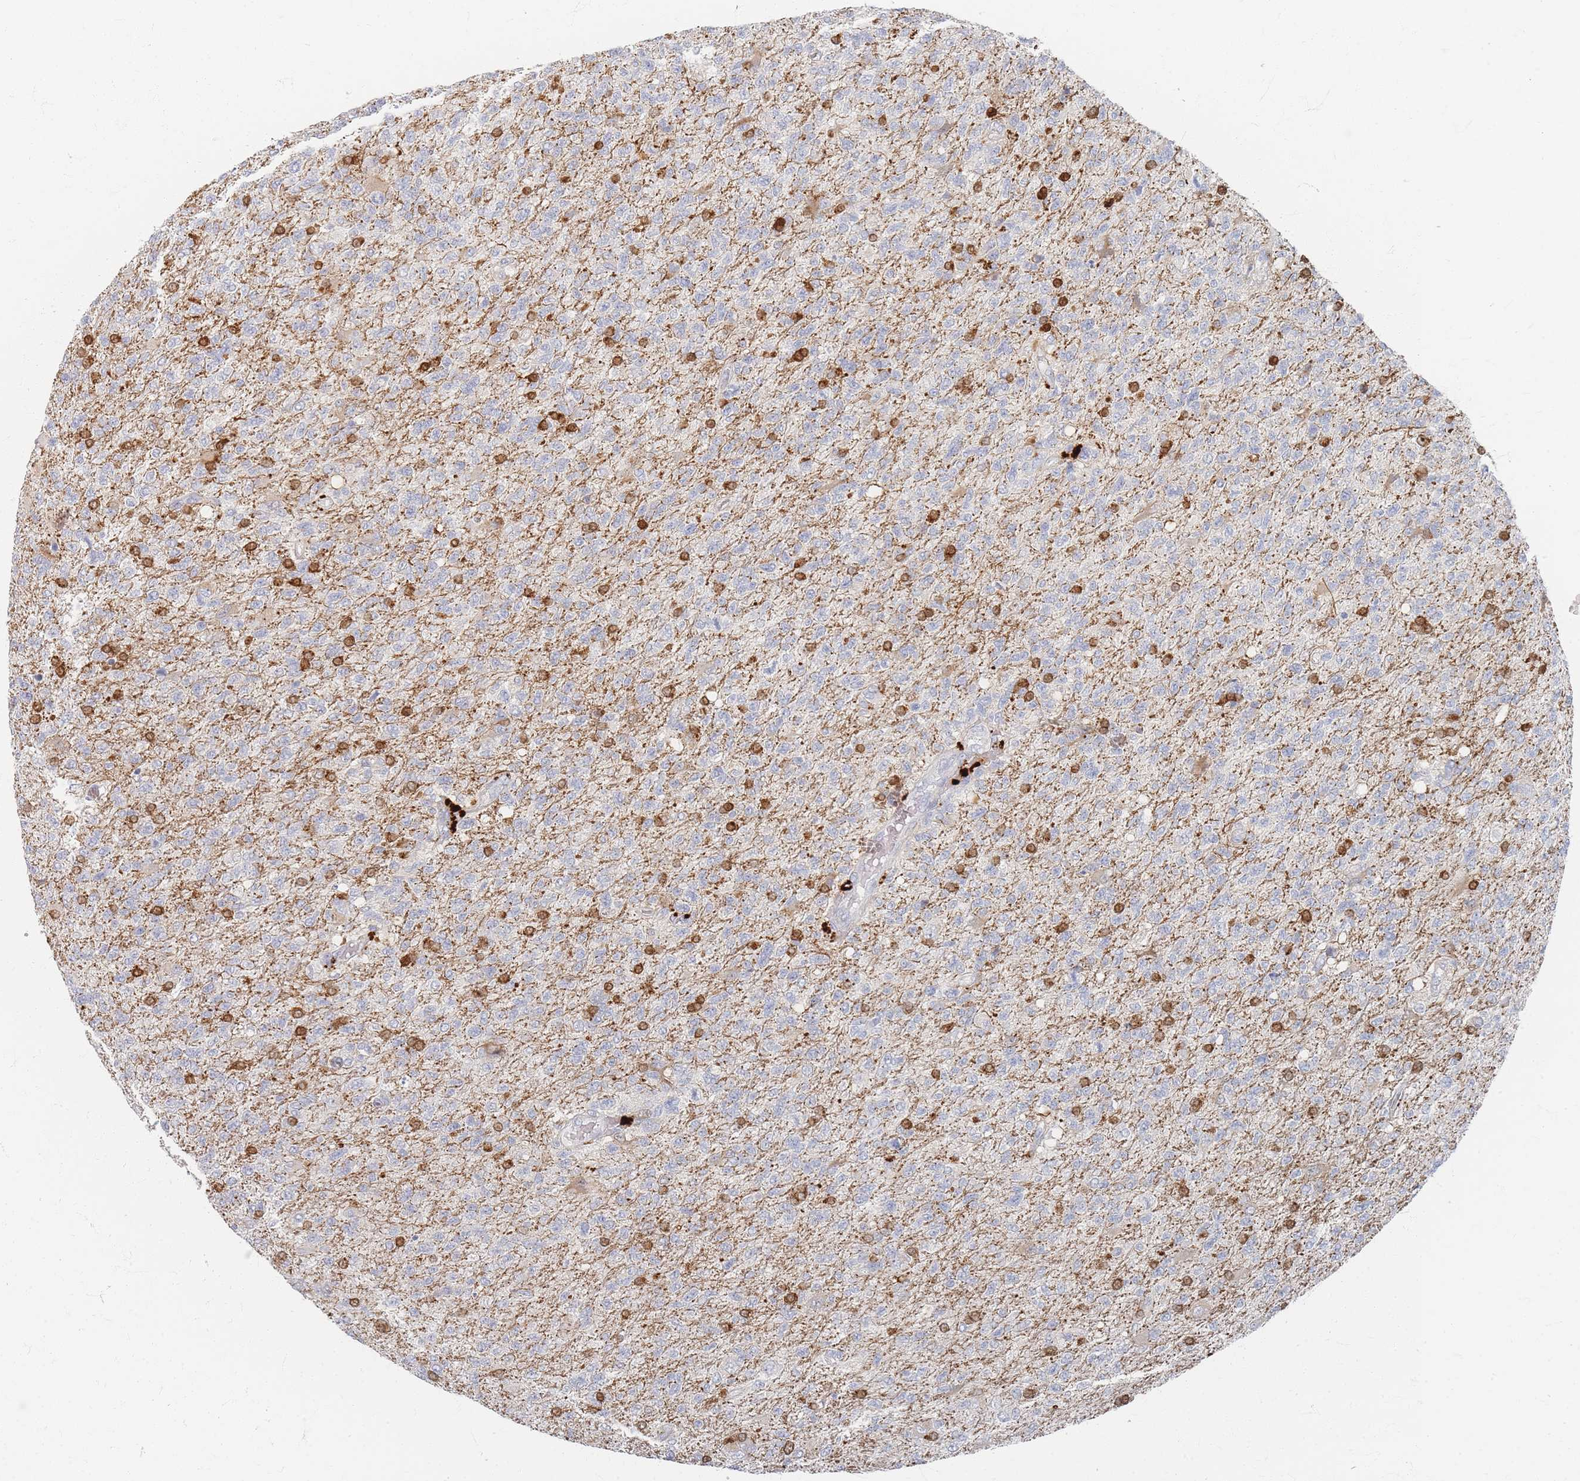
{"staining": {"intensity": "negative", "quantity": "none", "location": "none"}, "tissue": "glioma", "cell_type": "Tumor cells", "image_type": "cancer", "snomed": [{"axis": "morphology", "description": "Glioma, malignant, High grade"}, {"axis": "topography", "description": "Brain"}], "caption": "IHC image of malignant glioma (high-grade) stained for a protein (brown), which reveals no staining in tumor cells.", "gene": "SLC2A11", "patient": {"sex": "male", "age": 56}}